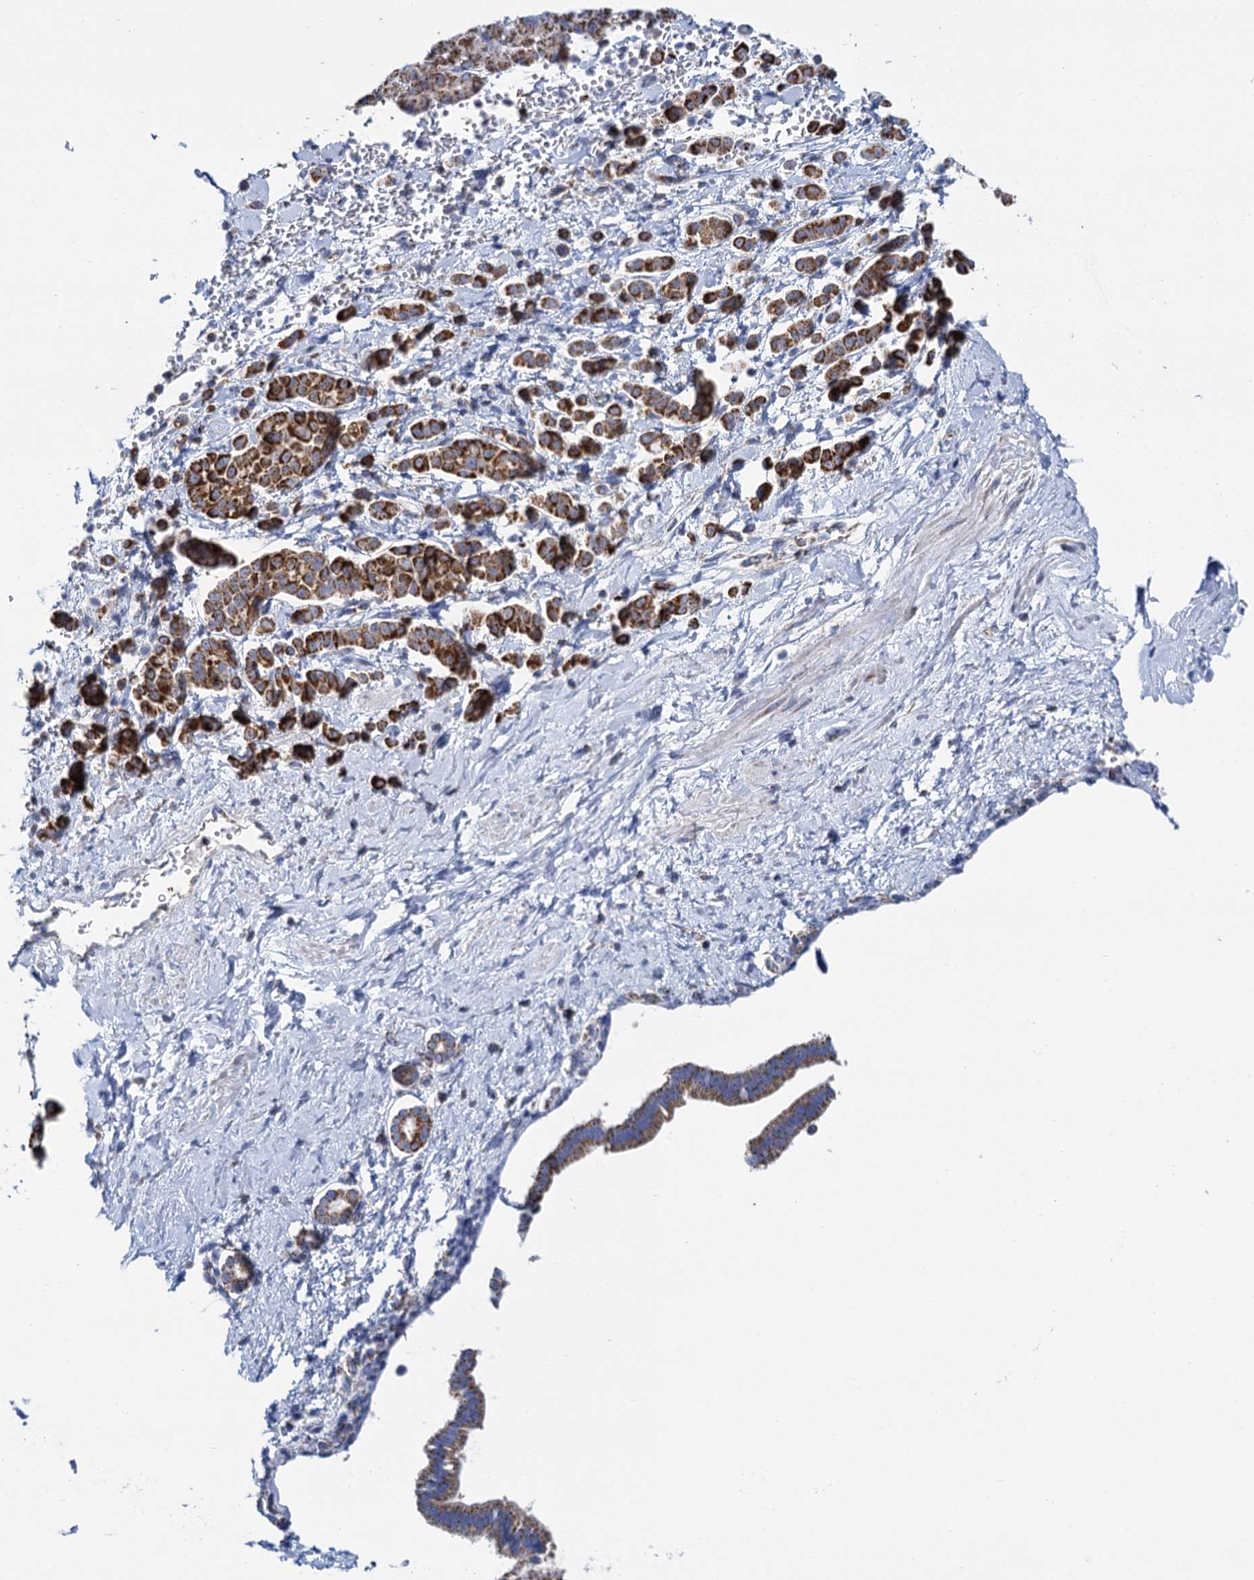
{"staining": {"intensity": "strong", "quantity": ">75%", "location": "cytoplasmic/membranous"}, "tissue": "pancreatic cancer", "cell_type": "Tumor cells", "image_type": "cancer", "snomed": [{"axis": "morphology", "description": "Normal tissue, NOS"}, {"axis": "morphology", "description": "Adenocarcinoma, NOS"}, {"axis": "topography", "description": "Pancreas"}], "caption": "IHC image of neoplastic tissue: human pancreatic cancer stained using immunohistochemistry (IHC) displays high levels of strong protein expression localized specifically in the cytoplasmic/membranous of tumor cells, appearing as a cytoplasmic/membranous brown color.", "gene": "CCP110", "patient": {"sex": "female", "age": 64}}